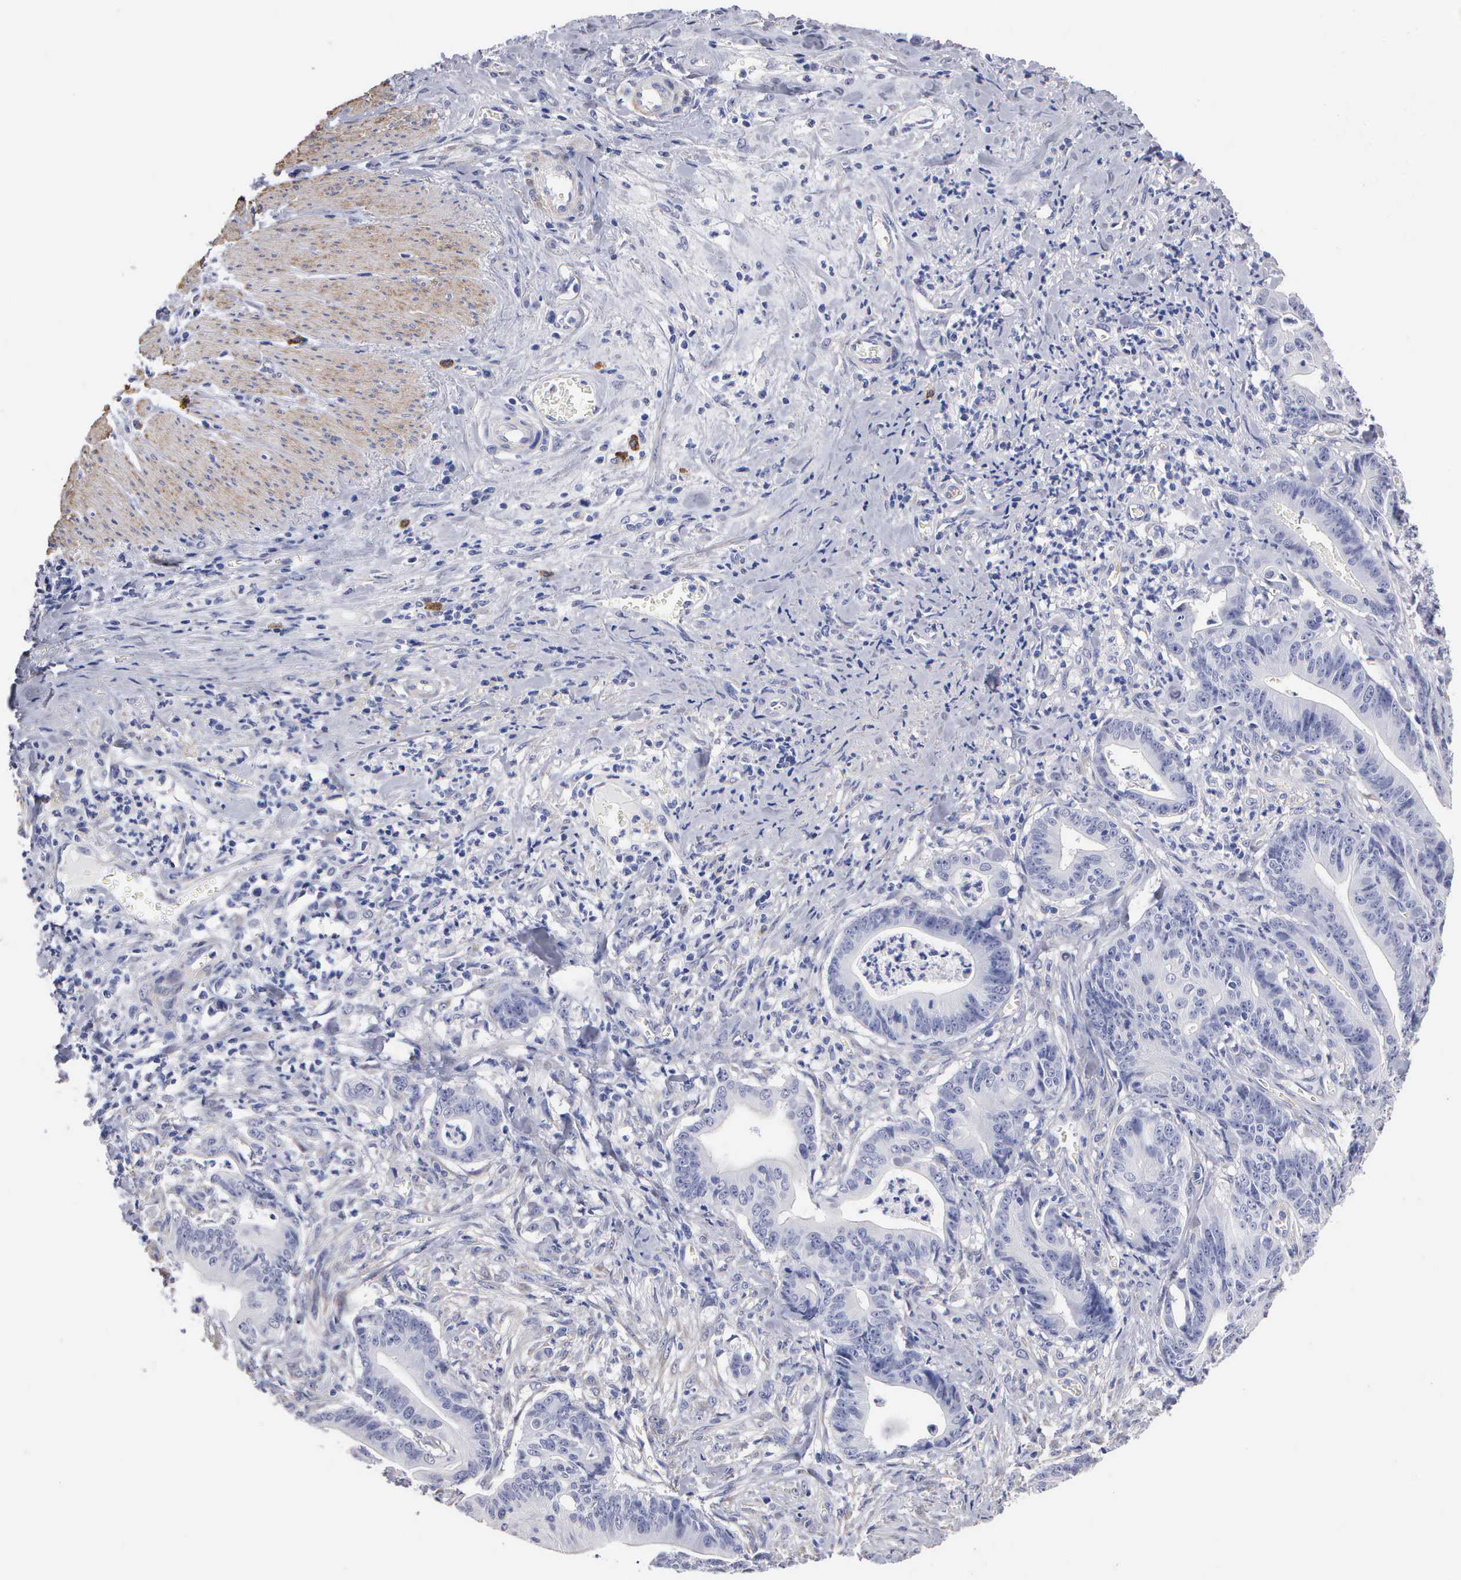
{"staining": {"intensity": "negative", "quantity": "none", "location": "none"}, "tissue": "stomach cancer", "cell_type": "Tumor cells", "image_type": "cancer", "snomed": [{"axis": "morphology", "description": "Adenocarcinoma, NOS"}, {"axis": "topography", "description": "Stomach, lower"}], "caption": "The micrograph demonstrates no significant staining in tumor cells of stomach cancer.", "gene": "ELFN2", "patient": {"sex": "female", "age": 86}}